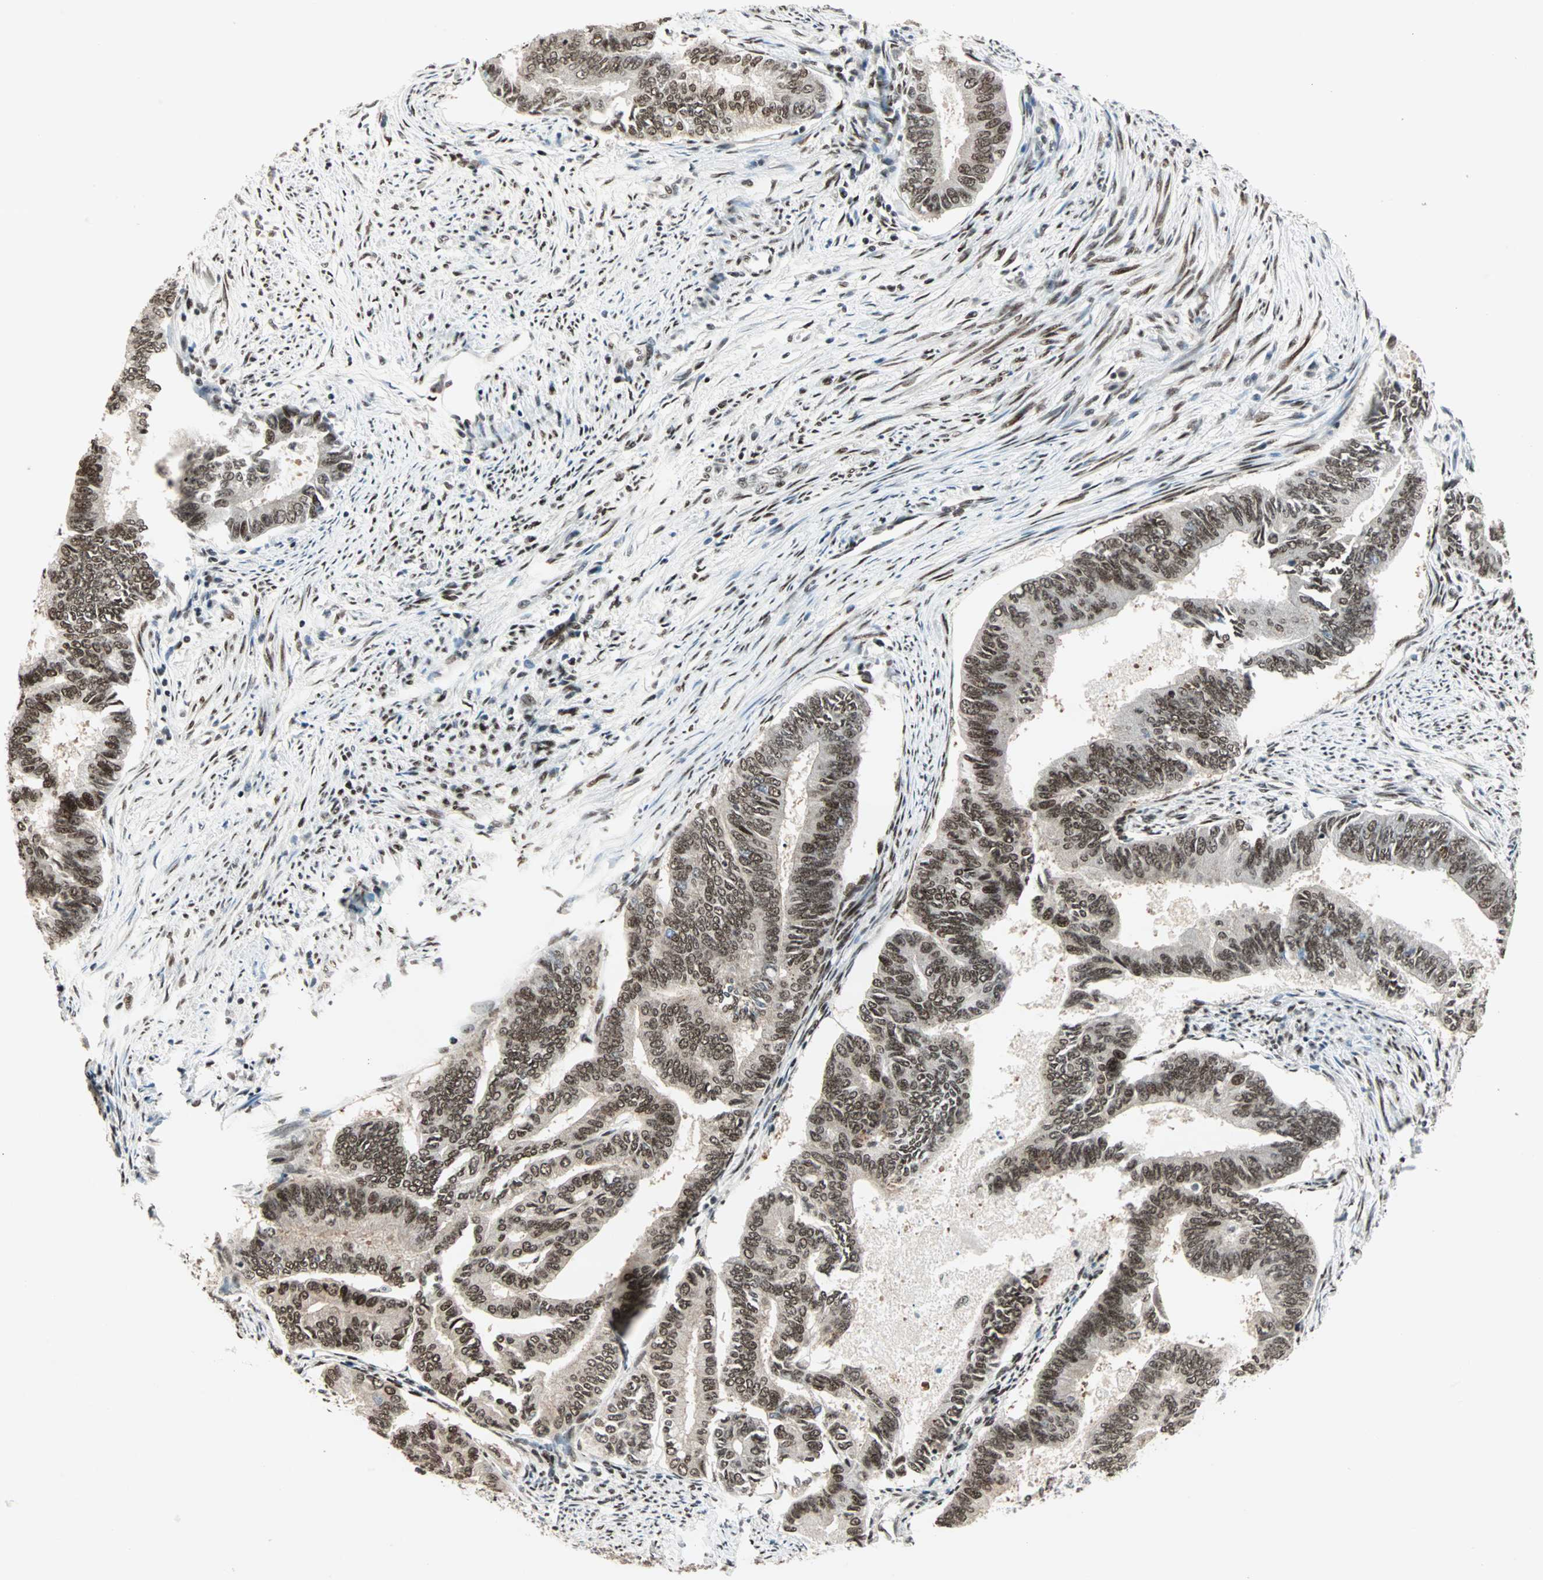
{"staining": {"intensity": "strong", "quantity": ">75%", "location": "nuclear"}, "tissue": "endometrial cancer", "cell_type": "Tumor cells", "image_type": "cancer", "snomed": [{"axis": "morphology", "description": "Adenocarcinoma, NOS"}, {"axis": "topography", "description": "Endometrium"}], "caption": "Endometrial cancer was stained to show a protein in brown. There is high levels of strong nuclear expression in about >75% of tumor cells.", "gene": "BLM", "patient": {"sex": "female", "age": 86}}